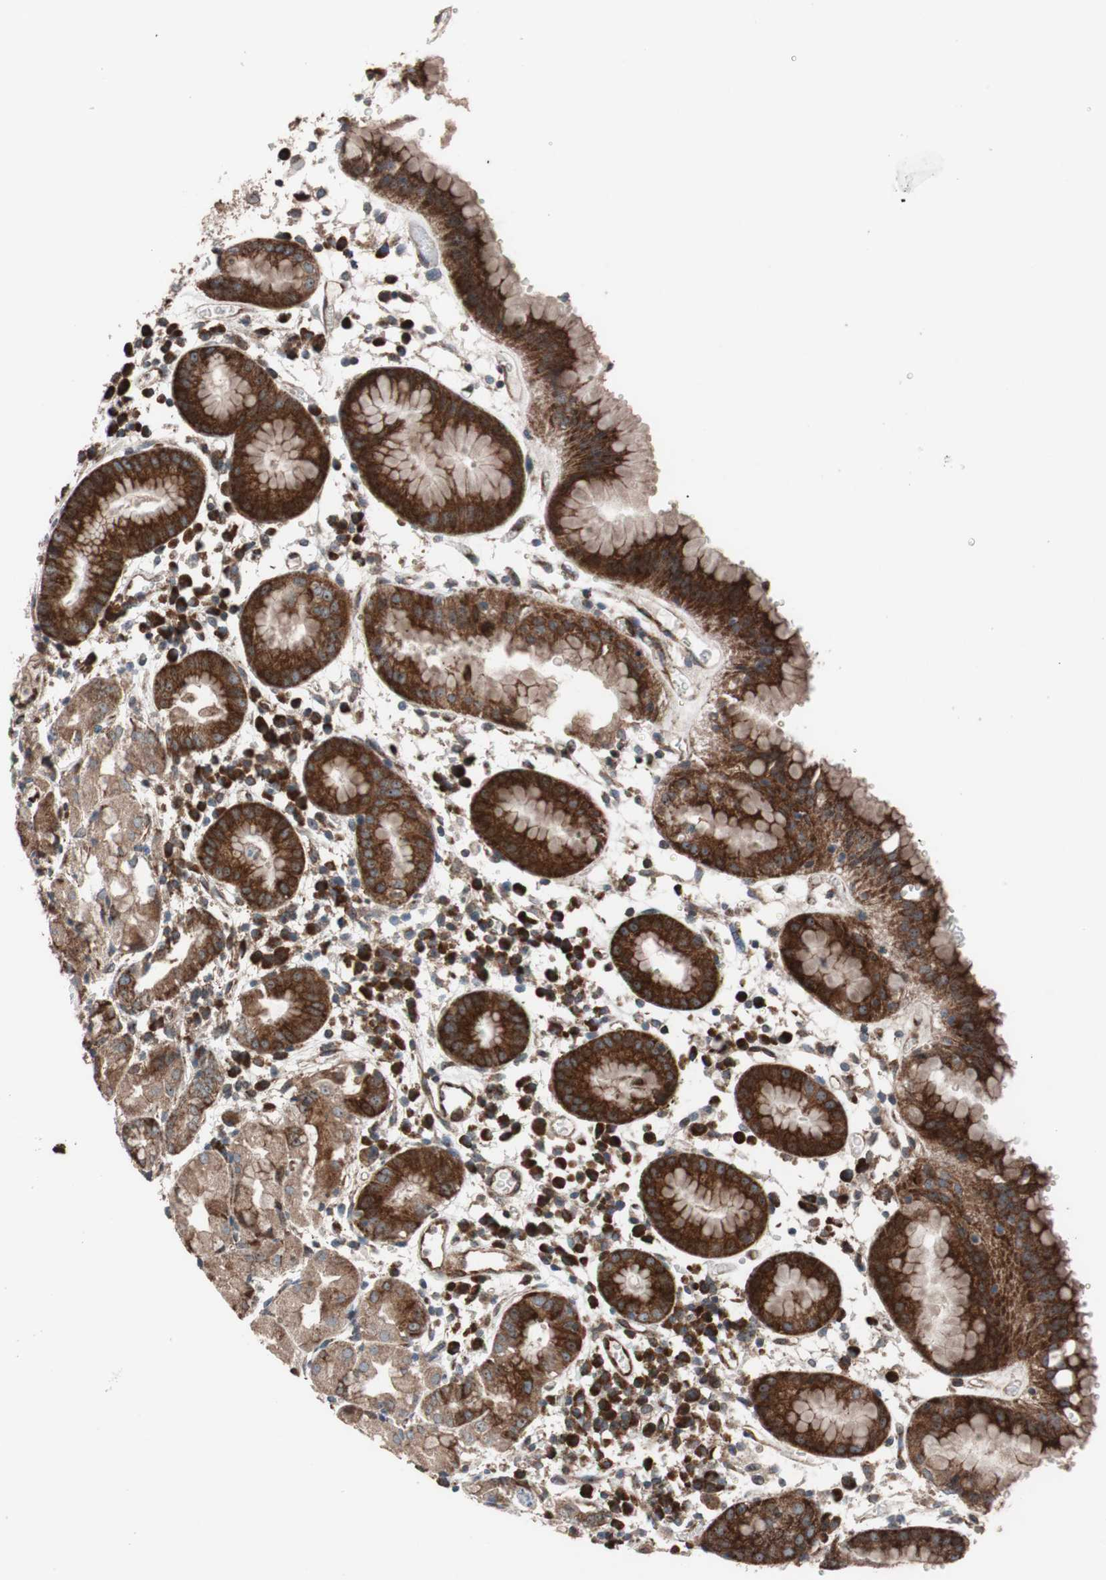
{"staining": {"intensity": "strong", "quantity": ">75%", "location": "cytoplasmic/membranous"}, "tissue": "stomach", "cell_type": "Glandular cells", "image_type": "normal", "snomed": [{"axis": "morphology", "description": "Normal tissue, NOS"}, {"axis": "topography", "description": "Stomach"}, {"axis": "topography", "description": "Stomach, lower"}], "caption": "A brown stain labels strong cytoplasmic/membranous positivity of a protein in glandular cells of benign human stomach. (IHC, brightfield microscopy, high magnification).", "gene": "CCL14", "patient": {"sex": "female", "age": 75}}